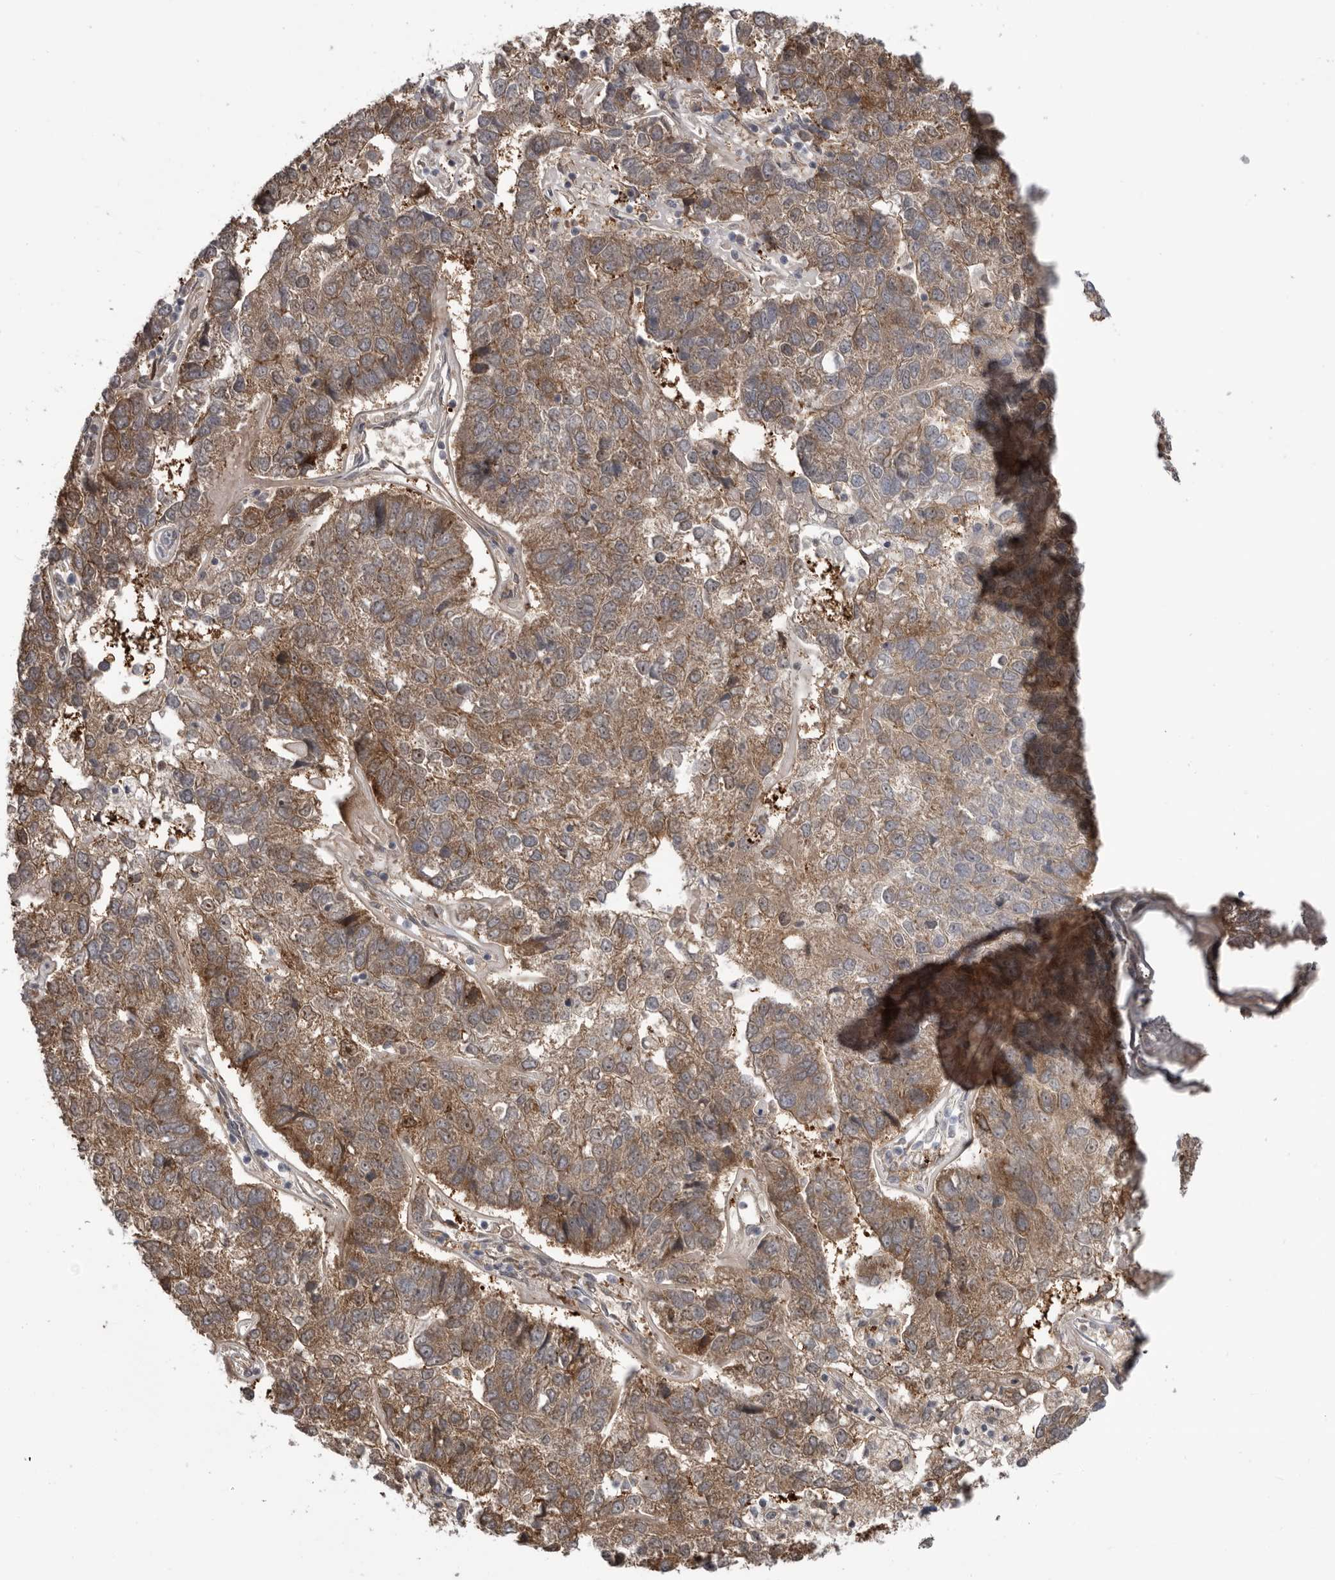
{"staining": {"intensity": "moderate", "quantity": ">75%", "location": "cytoplasmic/membranous"}, "tissue": "pancreatic cancer", "cell_type": "Tumor cells", "image_type": "cancer", "snomed": [{"axis": "morphology", "description": "Adenocarcinoma, NOS"}, {"axis": "topography", "description": "Pancreas"}], "caption": "A high-resolution image shows IHC staining of adenocarcinoma (pancreatic), which shows moderate cytoplasmic/membranous positivity in about >75% of tumor cells. Ihc stains the protein in brown and the nuclei are stained blue.", "gene": "RAB3GAP2", "patient": {"sex": "female", "age": 61}}